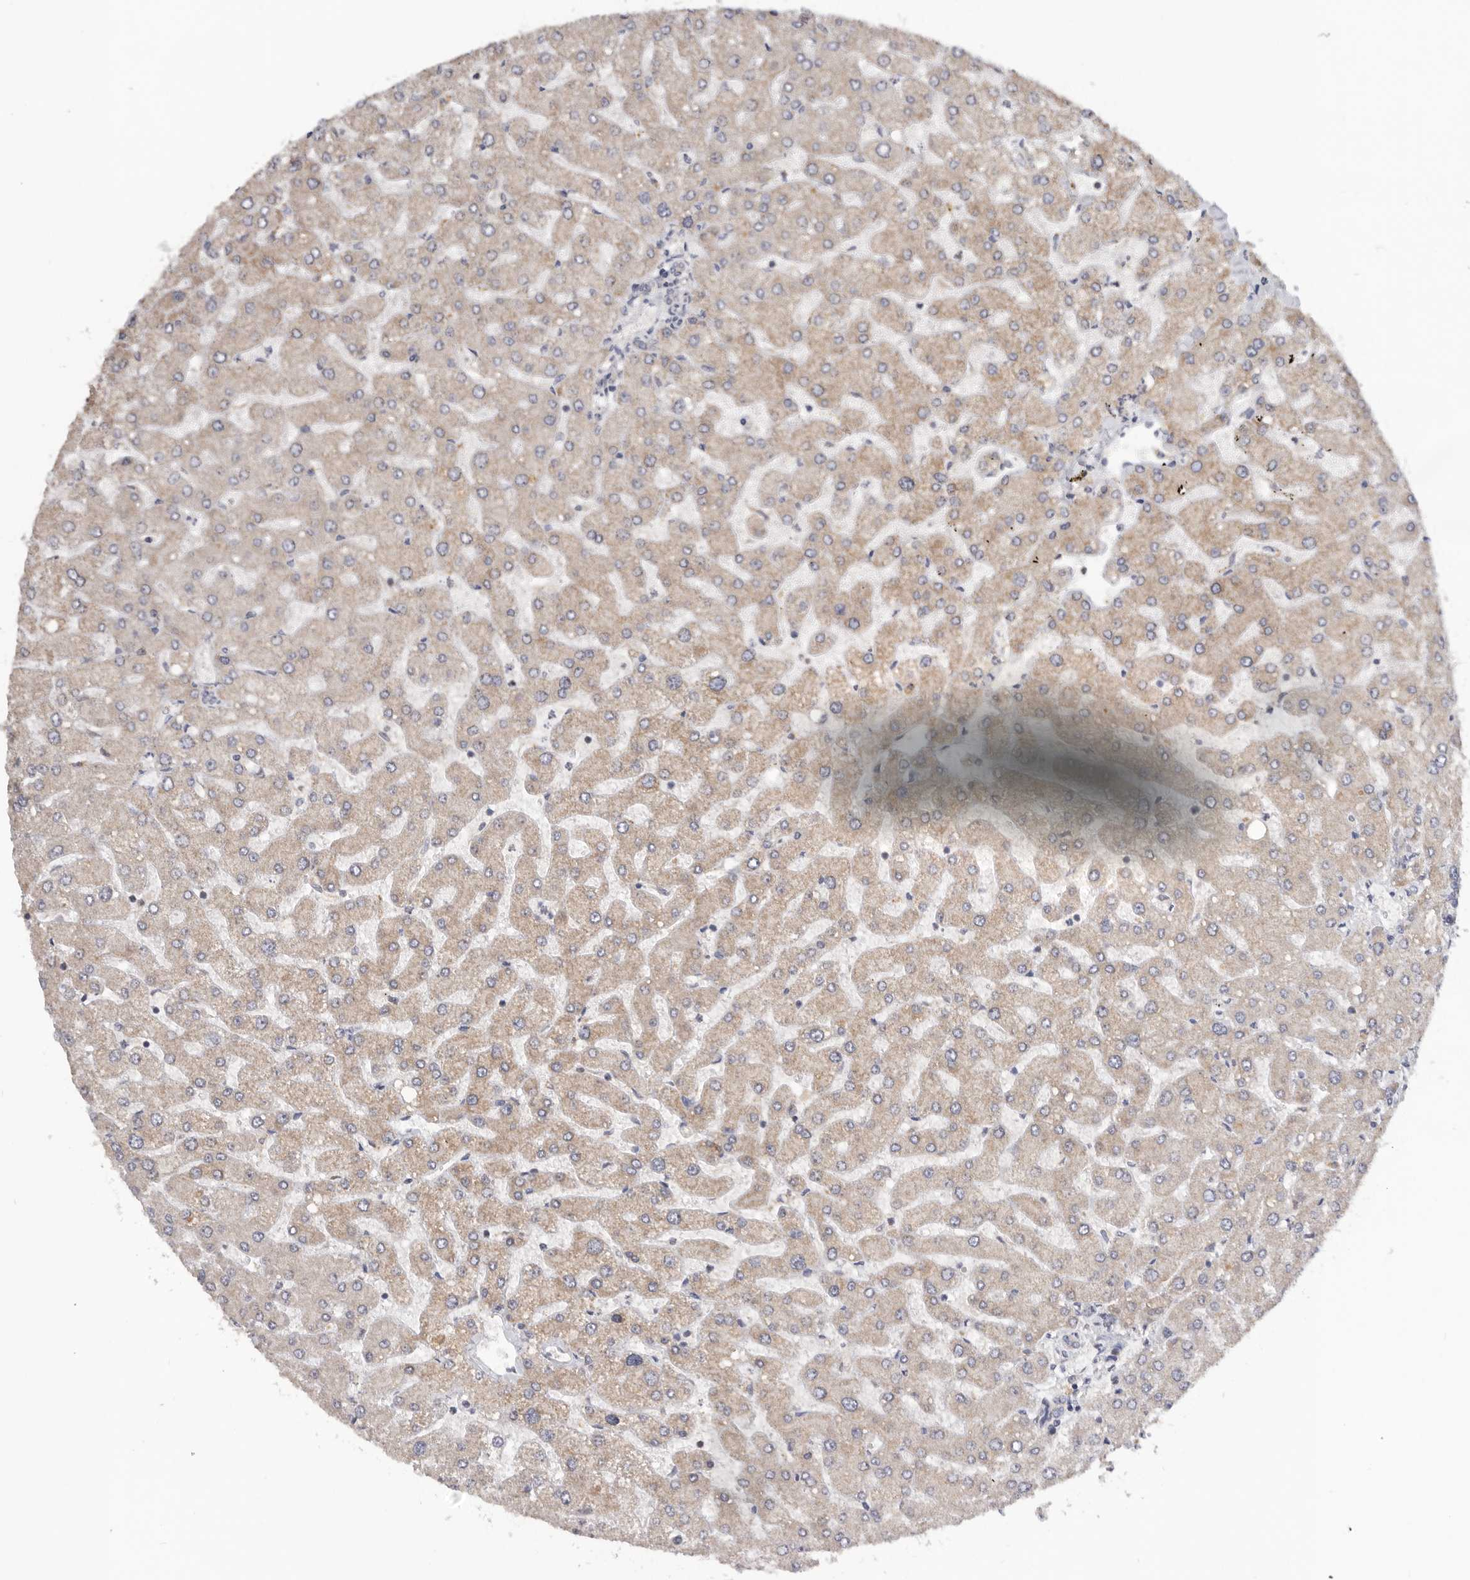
{"staining": {"intensity": "negative", "quantity": "none", "location": "none"}, "tissue": "liver", "cell_type": "Cholangiocytes", "image_type": "normal", "snomed": [{"axis": "morphology", "description": "Normal tissue, NOS"}, {"axis": "topography", "description": "Liver"}], "caption": "Photomicrograph shows no protein expression in cholangiocytes of normal liver. (Brightfield microscopy of DAB IHC at high magnification).", "gene": "BRCA2", "patient": {"sex": "male", "age": 55}}